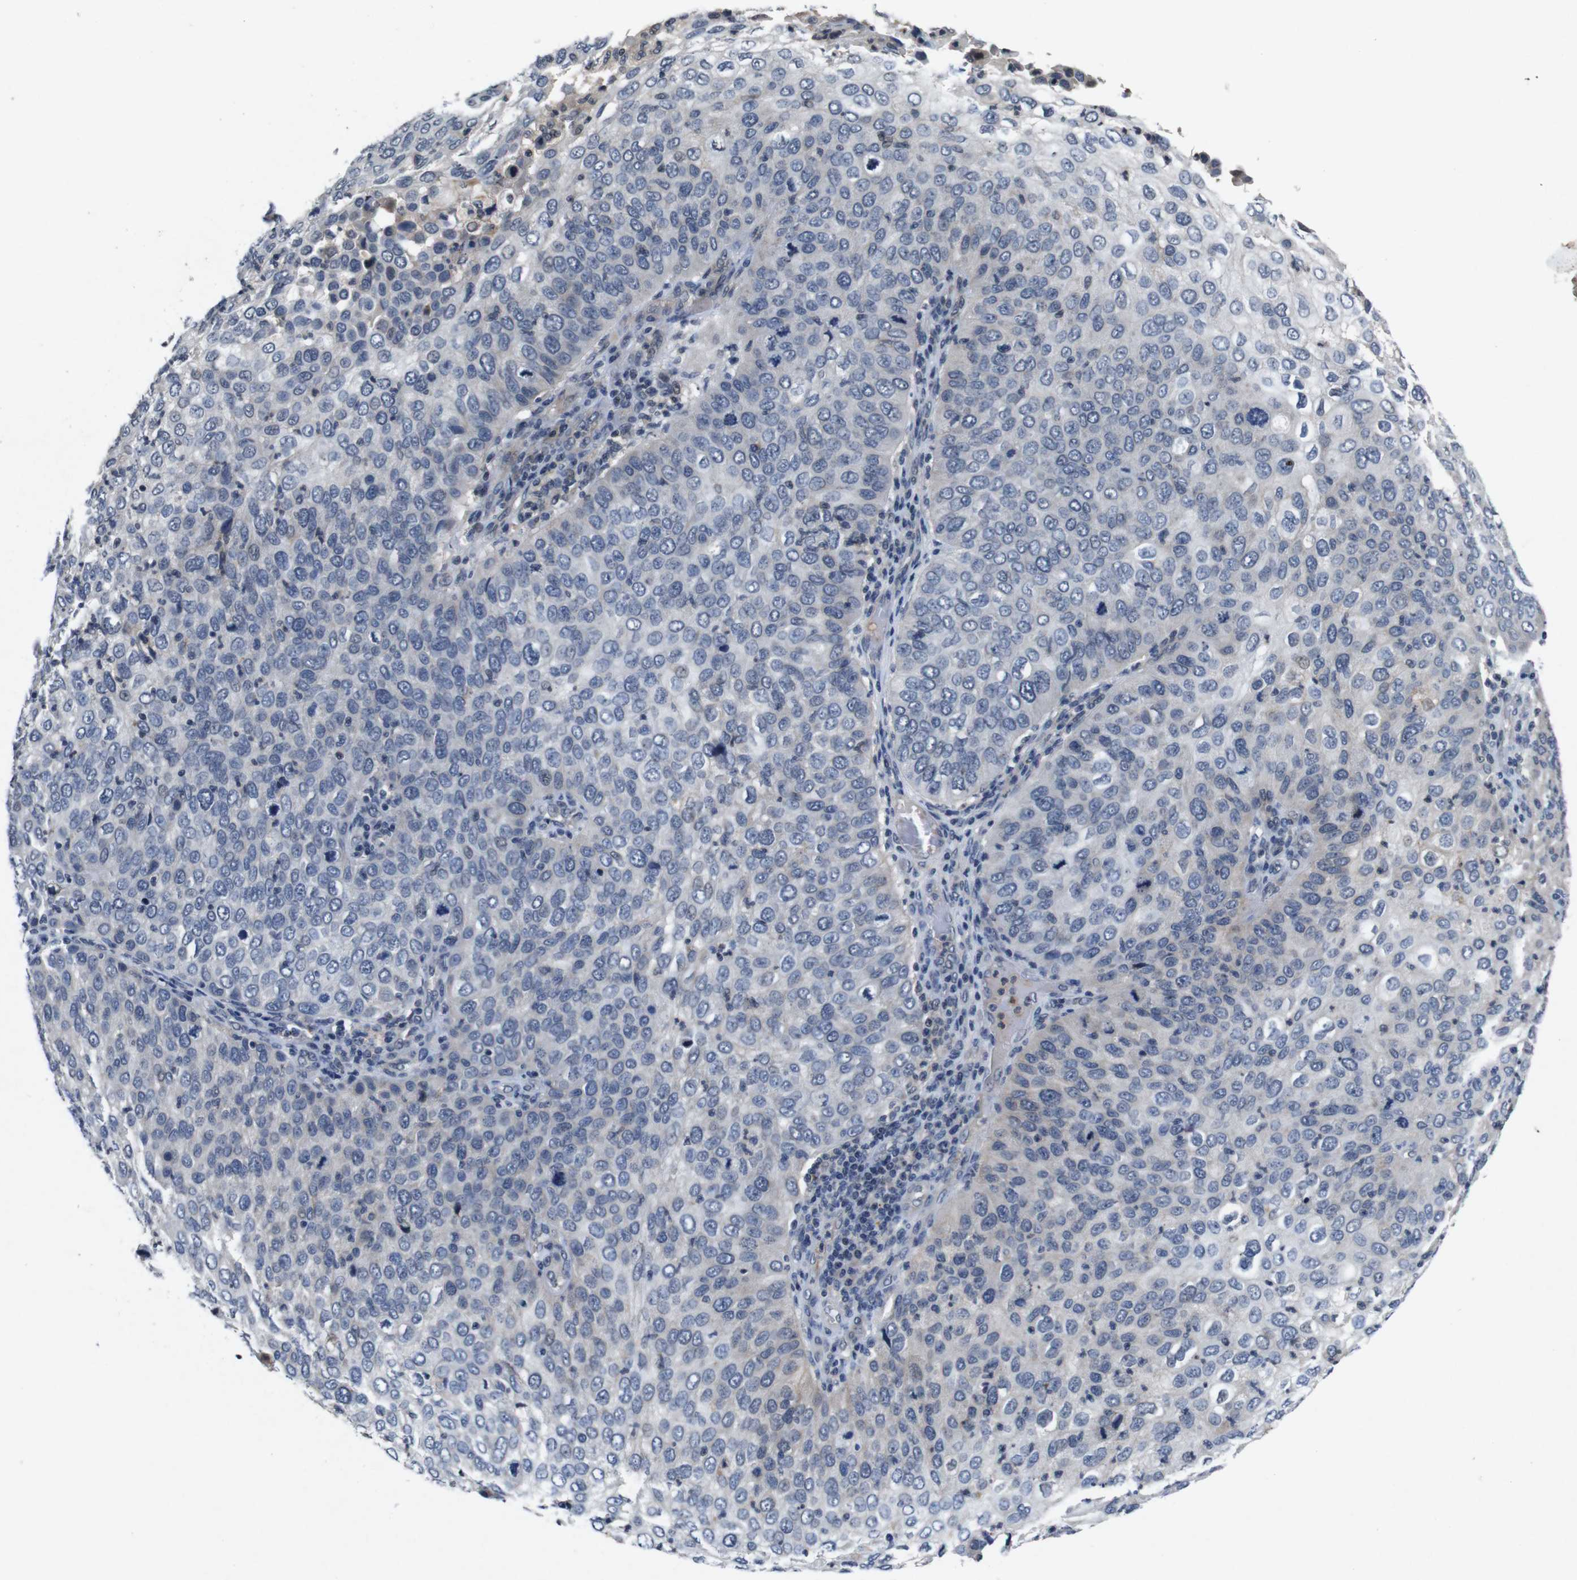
{"staining": {"intensity": "negative", "quantity": "none", "location": "none"}, "tissue": "skin cancer", "cell_type": "Tumor cells", "image_type": "cancer", "snomed": [{"axis": "morphology", "description": "Squamous cell carcinoma, NOS"}, {"axis": "topography", "description": "Skin"}], "caption": "Protein analysis of skin cancer (squamous cell carcinoma) shows no significant expression in tumor cells.", "gene": "AKT3", "patient": {"sex": "male", "age": 87}}